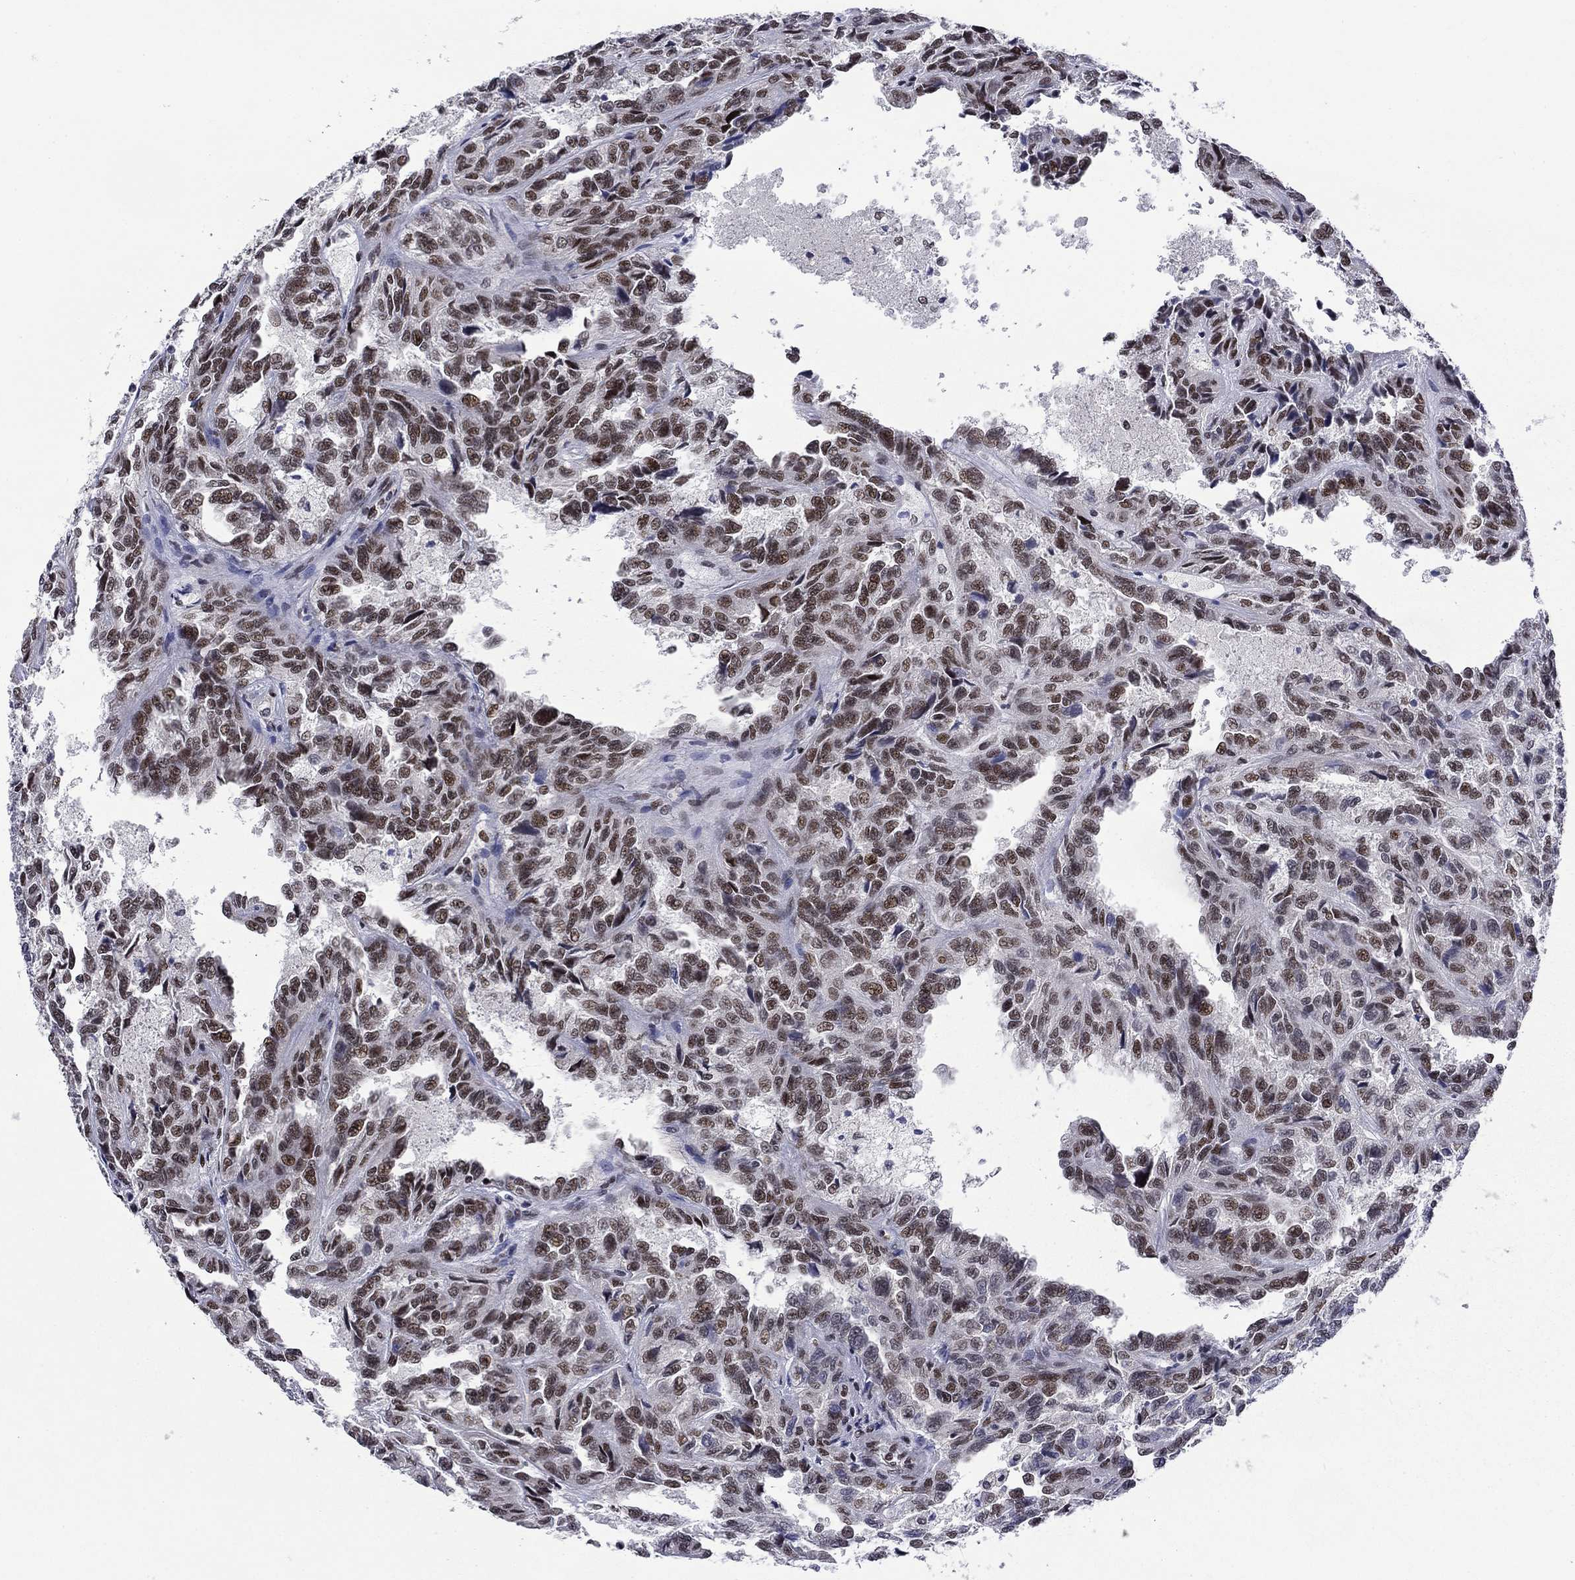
{"staining": {"intensity": "moderate", "quantity": ">75%", "location": "nuclear"}, "tissue": "renal cancer", "cell_type": "Tumor cells", "image_type": "cancer", "snomed": [{"axis": "morphology", "description": "Adenocarcinoma, NOS"}, {"axis": "topography", "description": "Kidney"}], "caption": "Immunohistochemistry (IHC) (DAB) staining of renal cancer shows moderate nuclear protein expression in approximately >75% of tumor cells.", "gene": "ETV5", "patient": {"sex": "male", "age": 79}}